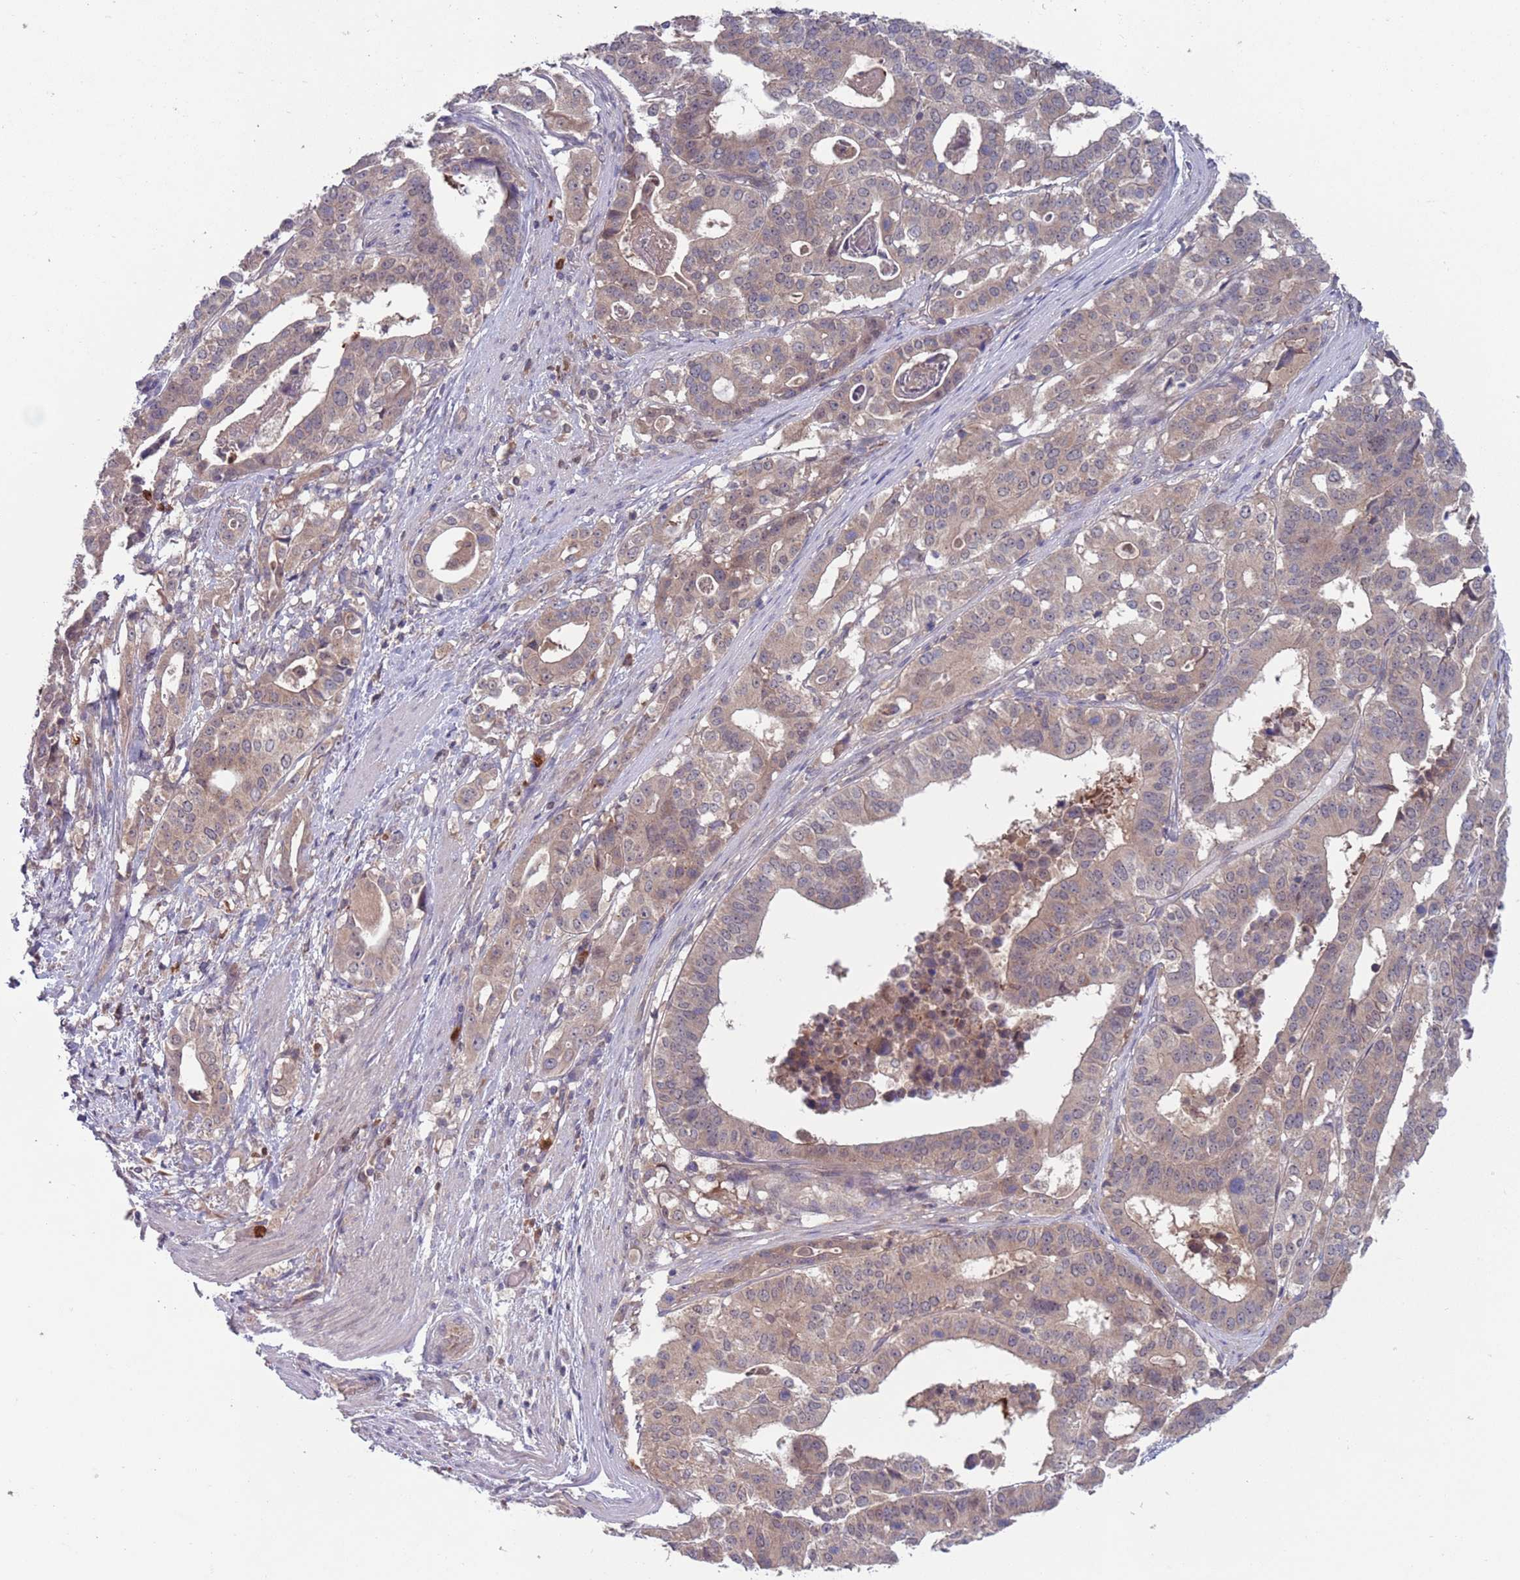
{"staining": {"intensity": "weak", "quantity": "<25%", "location": "cytoplasmic/membranous"}, "tissue": "stomach cancer", "cell_type": "Tumor cells", "image_type": "cancer", "snomed": [{"axis": "morphology", "description": "Adenocarcinoma, NOS"}, {"axis": "topography", "description": "Stomach"}], "caption": "A high-resolution image shows immunohistochemistry (IHC) staining of stomach adenocarcinoma, which displays no significant staining in tumor cells.", "gene": "TYW1", "patient": {"sex": "male", "age": 48}}